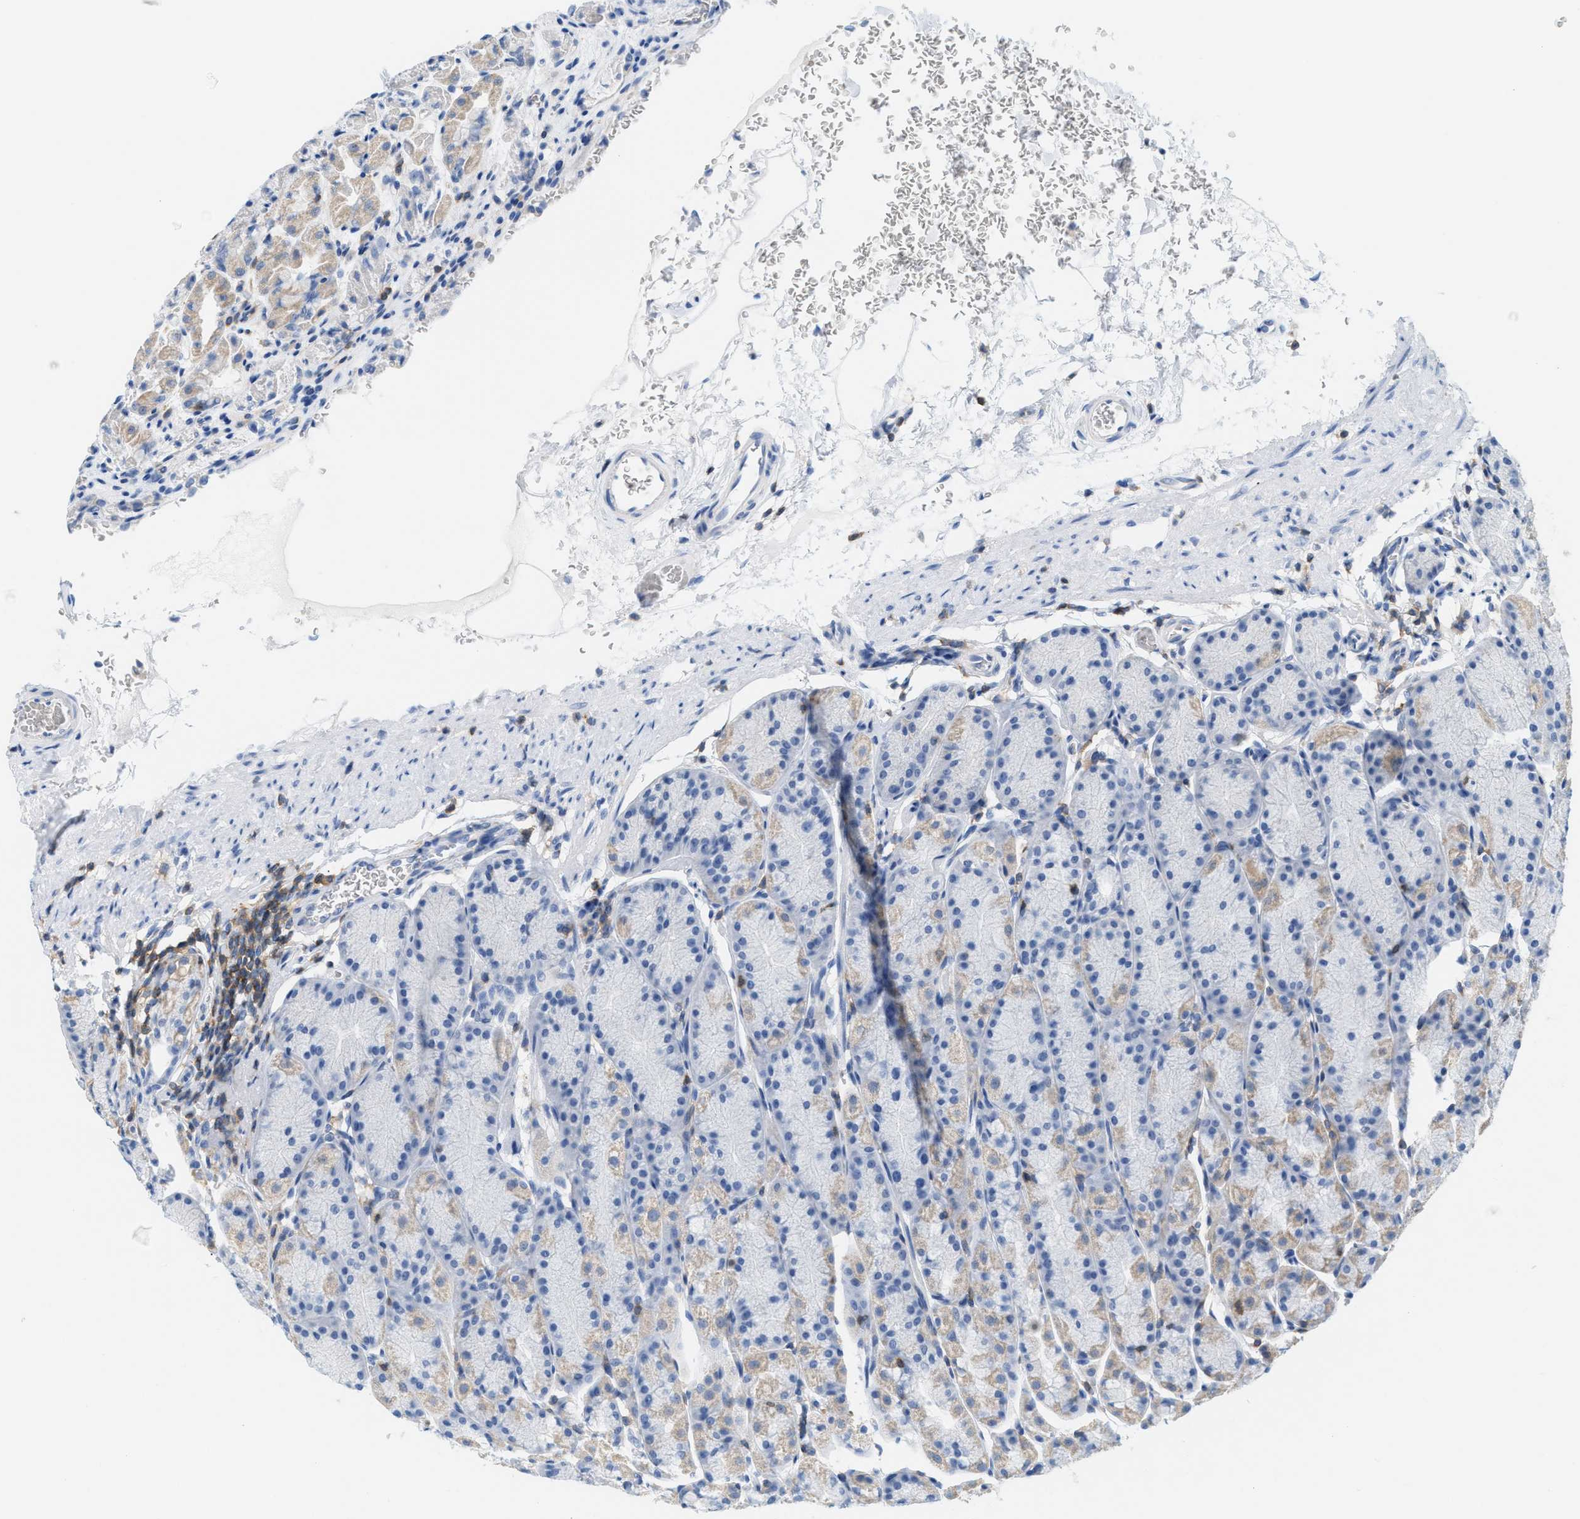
{"staining": {"intensity": "weak", "quantity": "<25%", "location": "cytoplasmic/membranous"}, "tissue": "stomach", "cell_type": "Glandular cells", "image_type": "normal", "snomed": [{"axis": "morphology", "description": "Normal tissue, NOS"}, {"axis": "topography", "description": "Stomach"}], "caption": "Protein analysis of benign stomach displays no significant staining in glandular cells.", "gene": "IL16", "patient": {"sex": "male", "age": 42}}